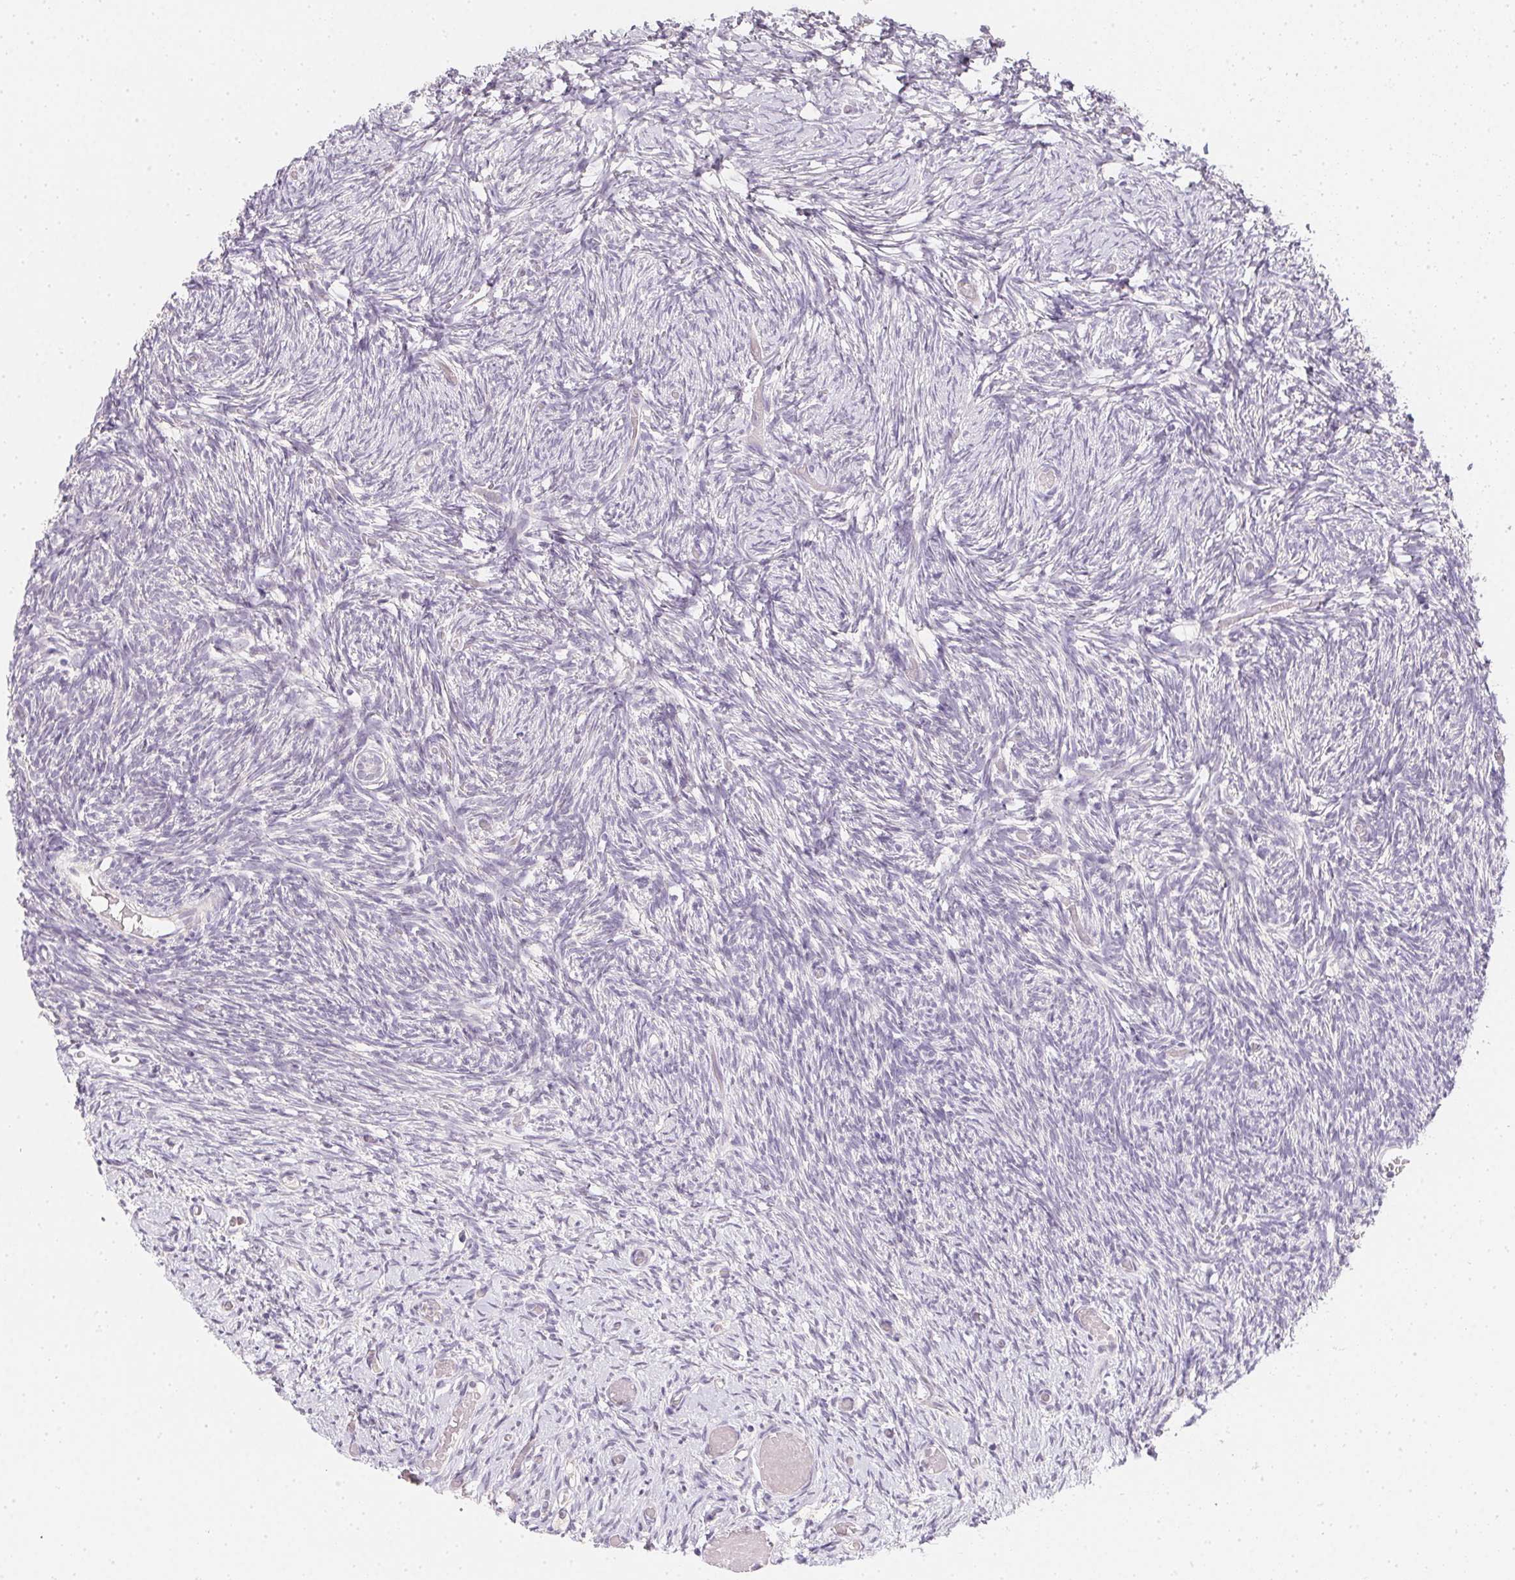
{"staining": {"intensity": "negative", "quantity": "none", "location": "none"}, "tissue": "ovary", "cell_type": "Follicle cells", "image_type": "normal", "snomed": [{"axis": "morphology", "description": "Normal tissue, NOS"}, {"axis": "topography", "description": "Ovary"}], "caption": "DAB immunohistochemical staining of normal ovary demonstrates no significant staining in follicle cells.", "gene": "ZBBX", "patient": {"sex": "female", "age": 39}}